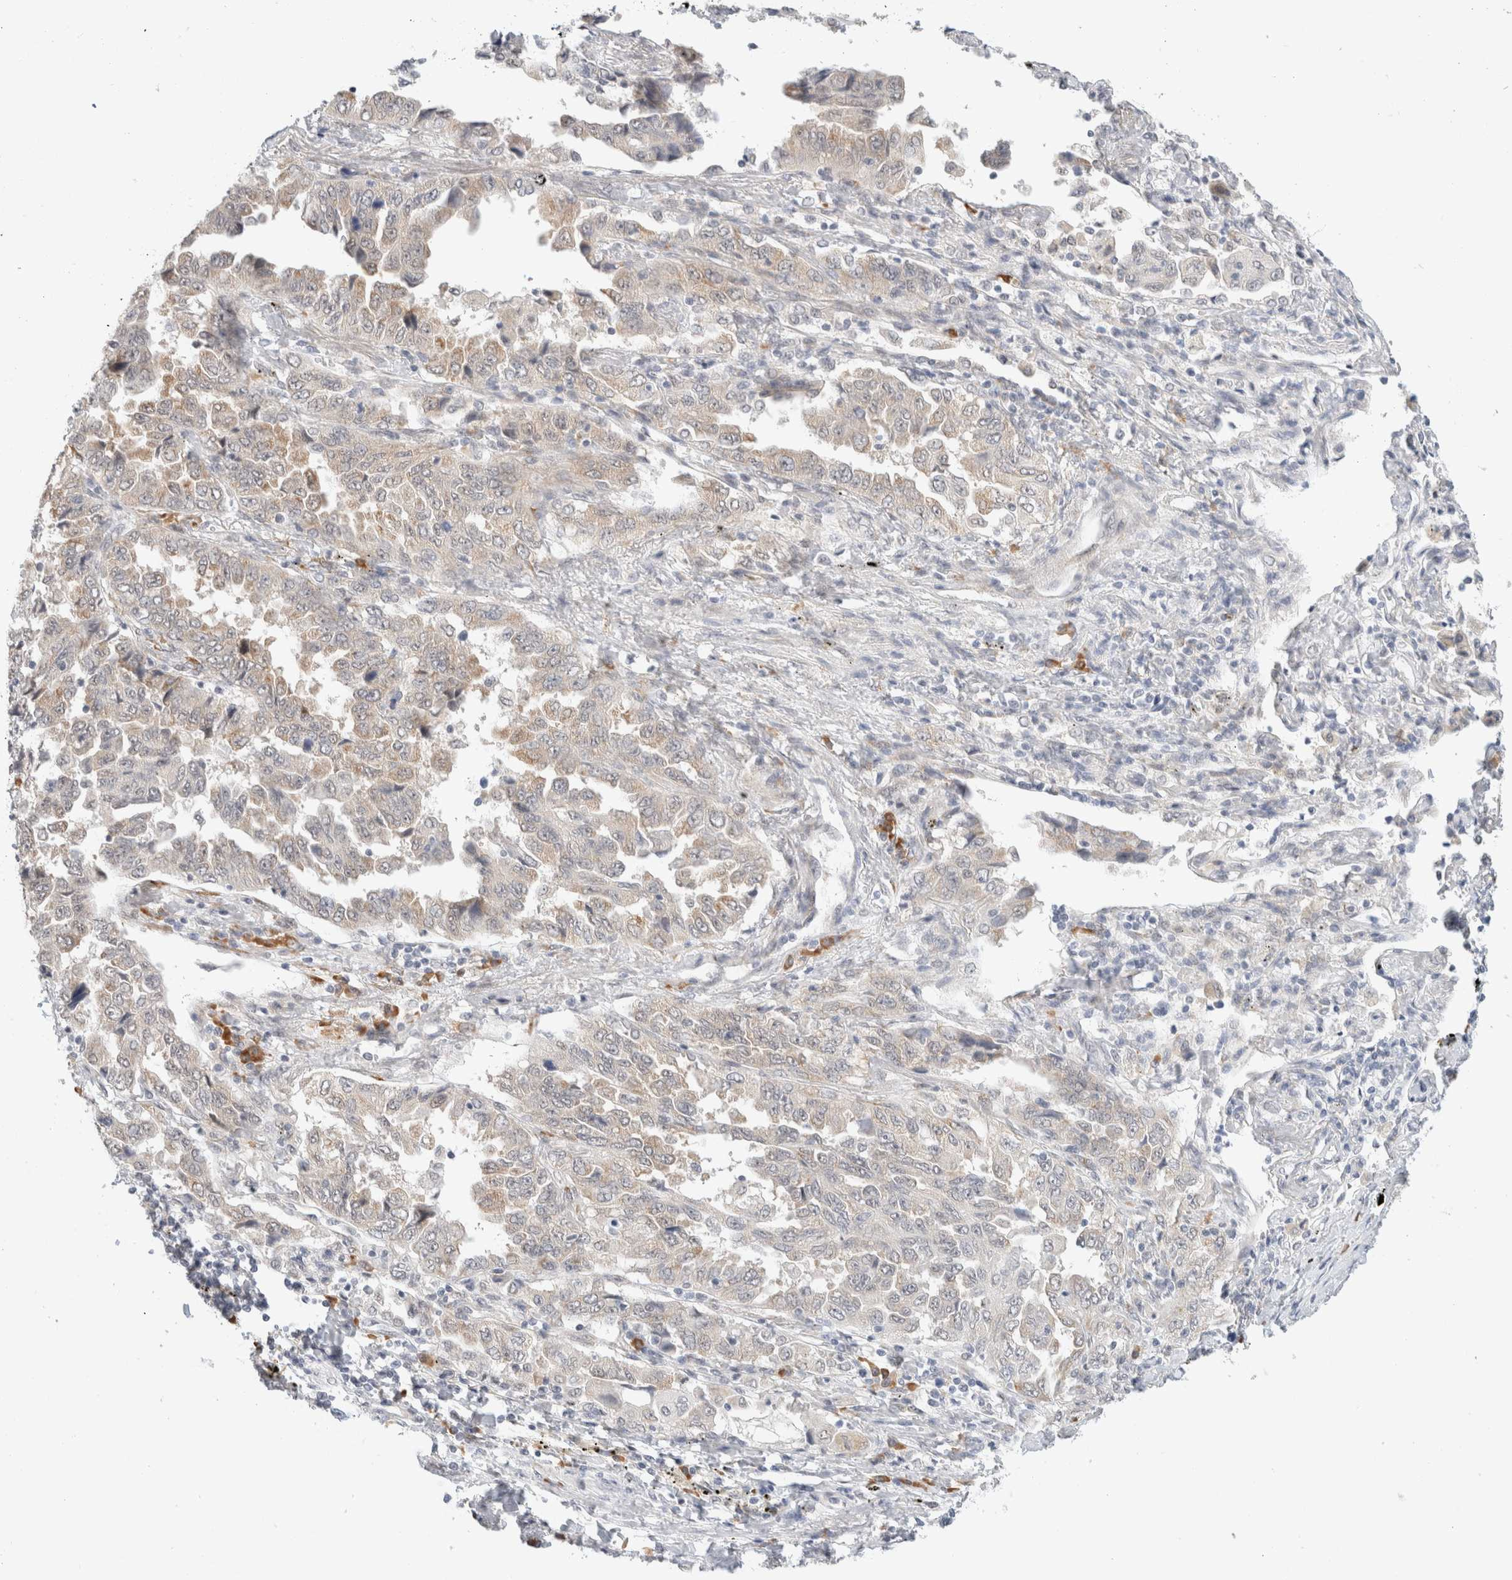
{"staining": {"intensity": "weak", "quantity": "25%-75%", "location": "cytoplasmic/membranous"}, "tissue": "lung cancer", "cell_type": "Tumor cells", "image_type": "cancer", "snomed": [{"axis": "morphology", "description": "Adenocarcinoma, NOS"}, {"axis": "topography", "description": "Lung"}], "caption": "The immunohistochemical stain labels weak cytoplasmic/membranous expression in tumor cells of lung adenocarcinoma tissue.", "gene": "HDLBP", "patient": {"sex": "female", "age": 51}}